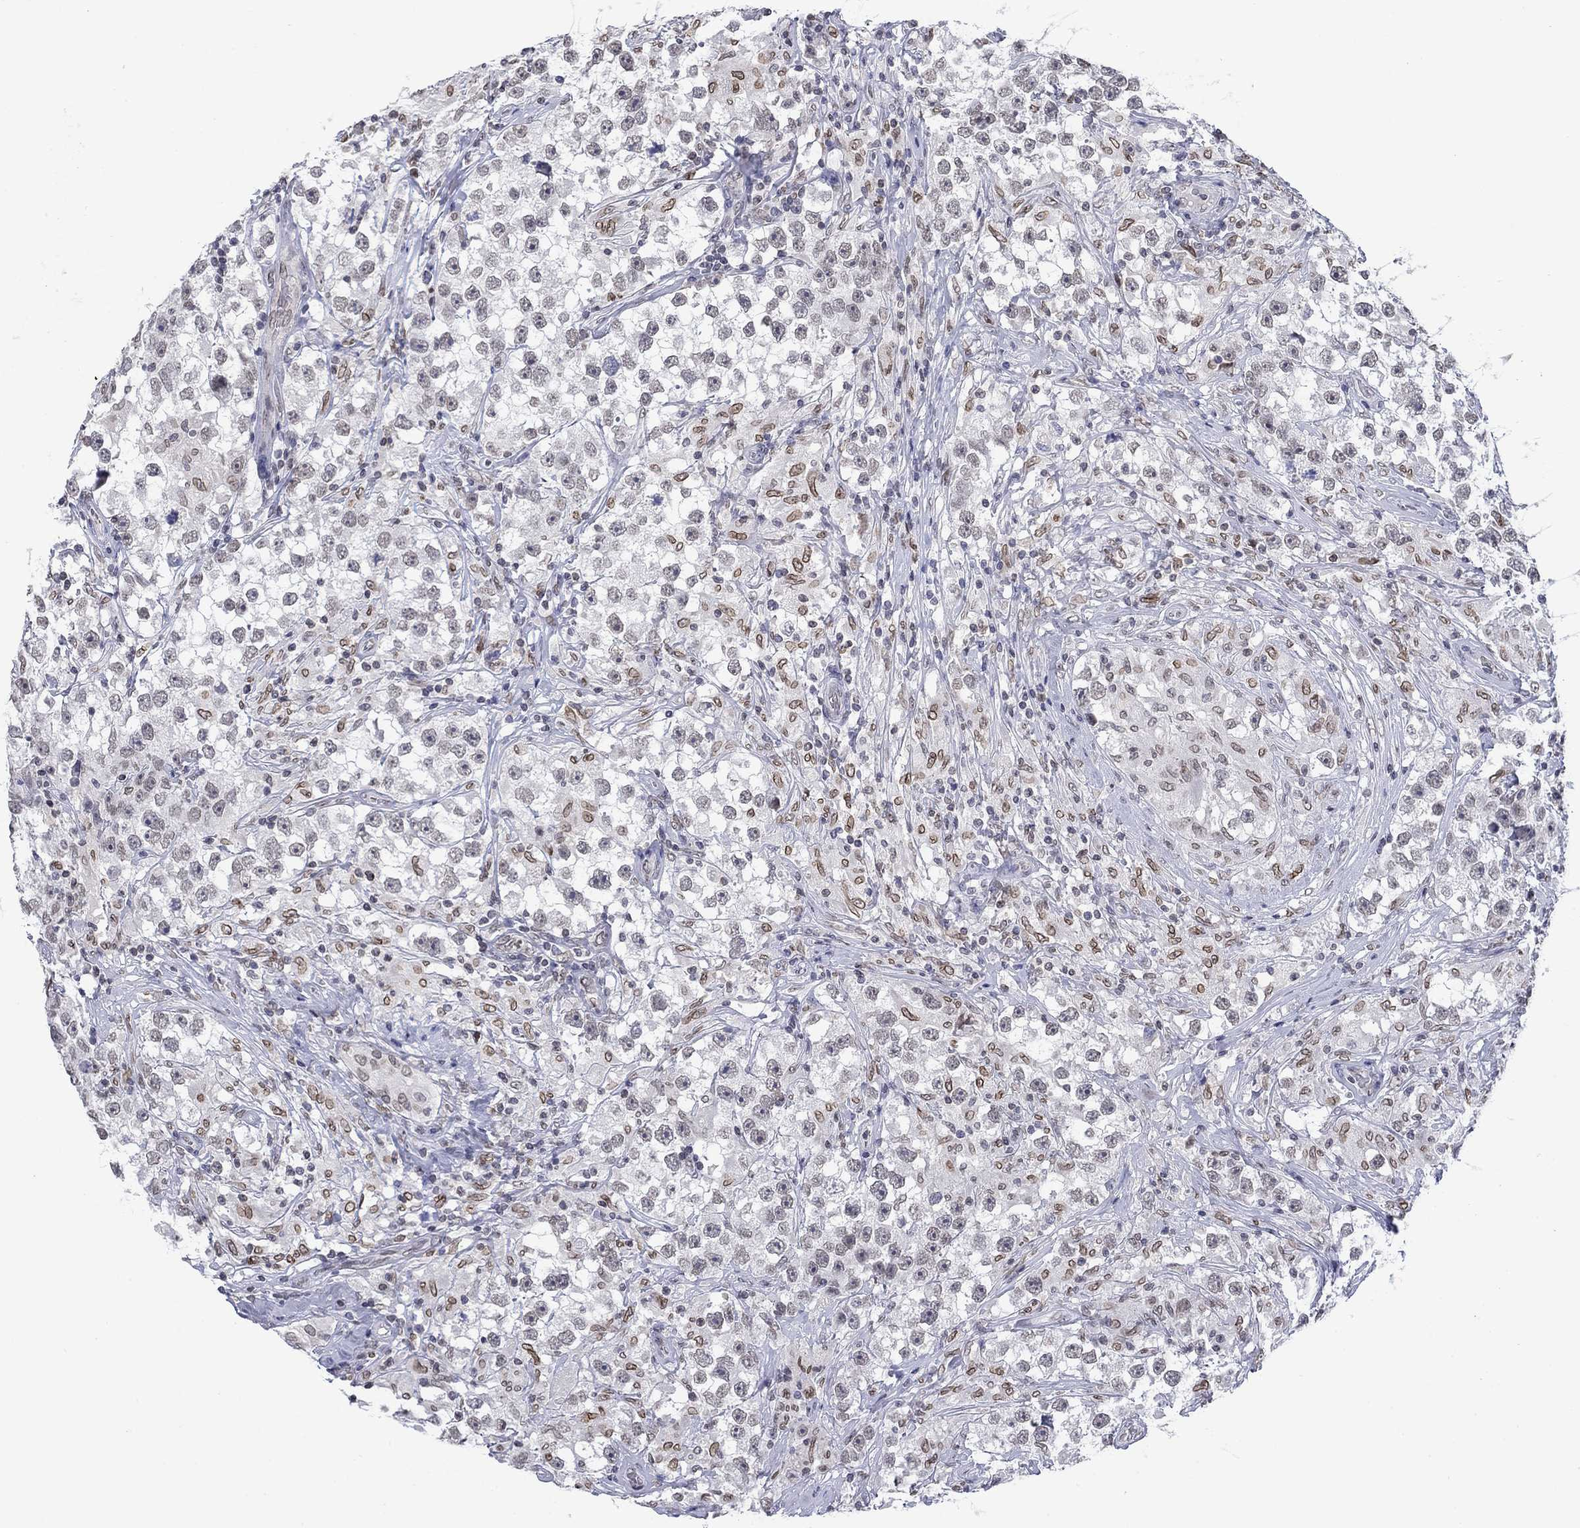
{"staining": {"intensity": "strong", "quantity": "<25%", "location": "cytoplasmic/membranous,nuclear"}, "tissue": "testis cancer", "cell_type": "Tumor cells", "image_type": "cancer", "snomed": [{"axis": "morphology", "description": "Seminoma, NOS"}, {"axis": "topography", "description": "Testis"}], "caption": "Strong cytoplasmic/membranous and nuclear positivity for a protein is appreciated in approximately <25% of tumor cells of seminoma (testis) using immunohistochemistry.", "gene": "TOR1AIP1", "patient": {"sex": "male", "age": 46}}